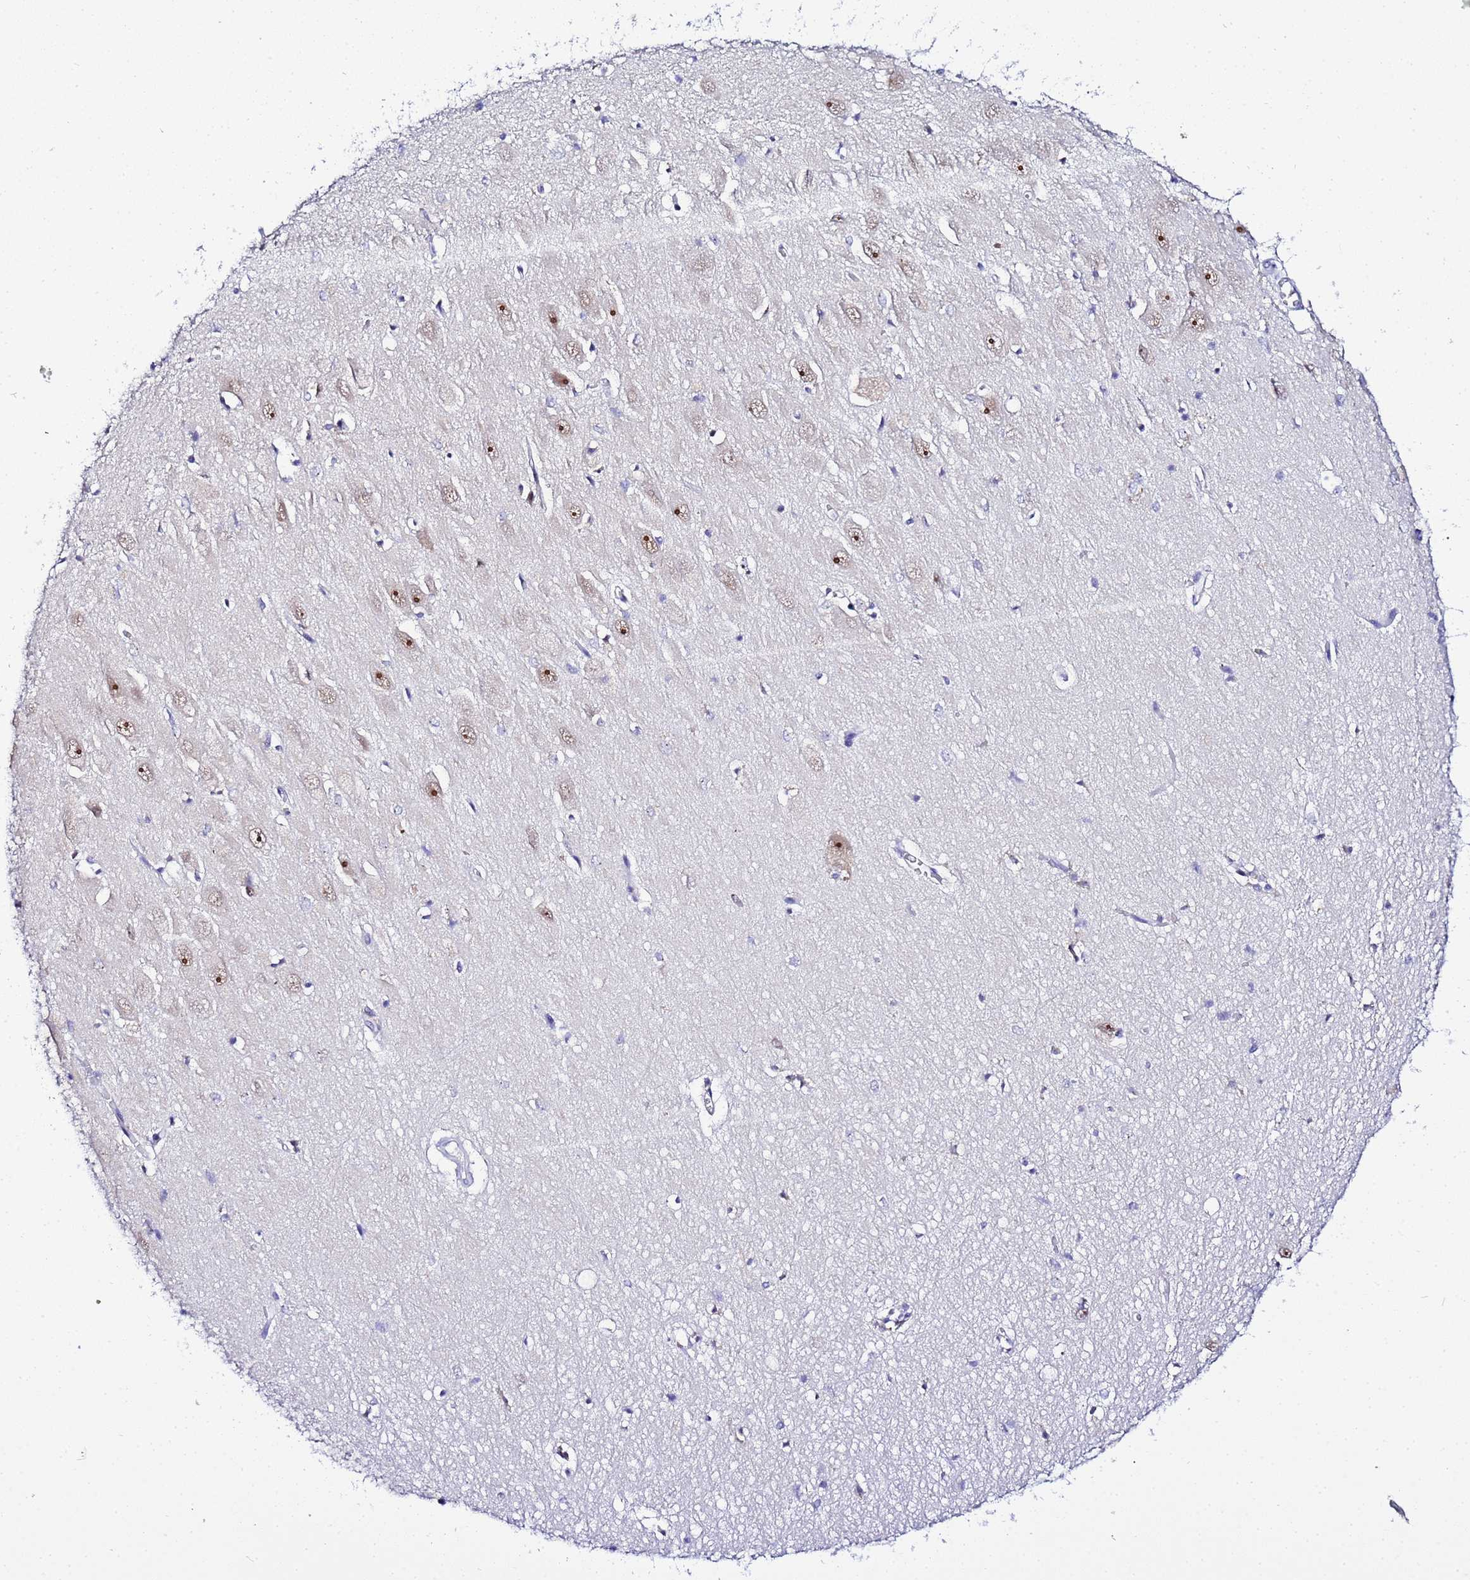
{"staining": {"intensity": "negative", "quantity": "none", "location": "none"}, "tissue": "hippocampus", "cell_type": "Glial cells", "image_type": "normal", "snomed": [{"axis": "morphology", "description": "Normal tissue, NOS"}, {"axis": "topography", "description": "Hippocampus"}], "caption": "A high-resolution histopathology image shows immunohistochemistry staining of unremarkable hippocampus, which demonstrates no significant positivity in glial cells. (DAB (3,3'-diaminobenzidine) immunohistochemistry (IHC) with hematoxylin counter stain).", "gene": "ACTL6B", "patient": {"sex": "female", "age": 64}}